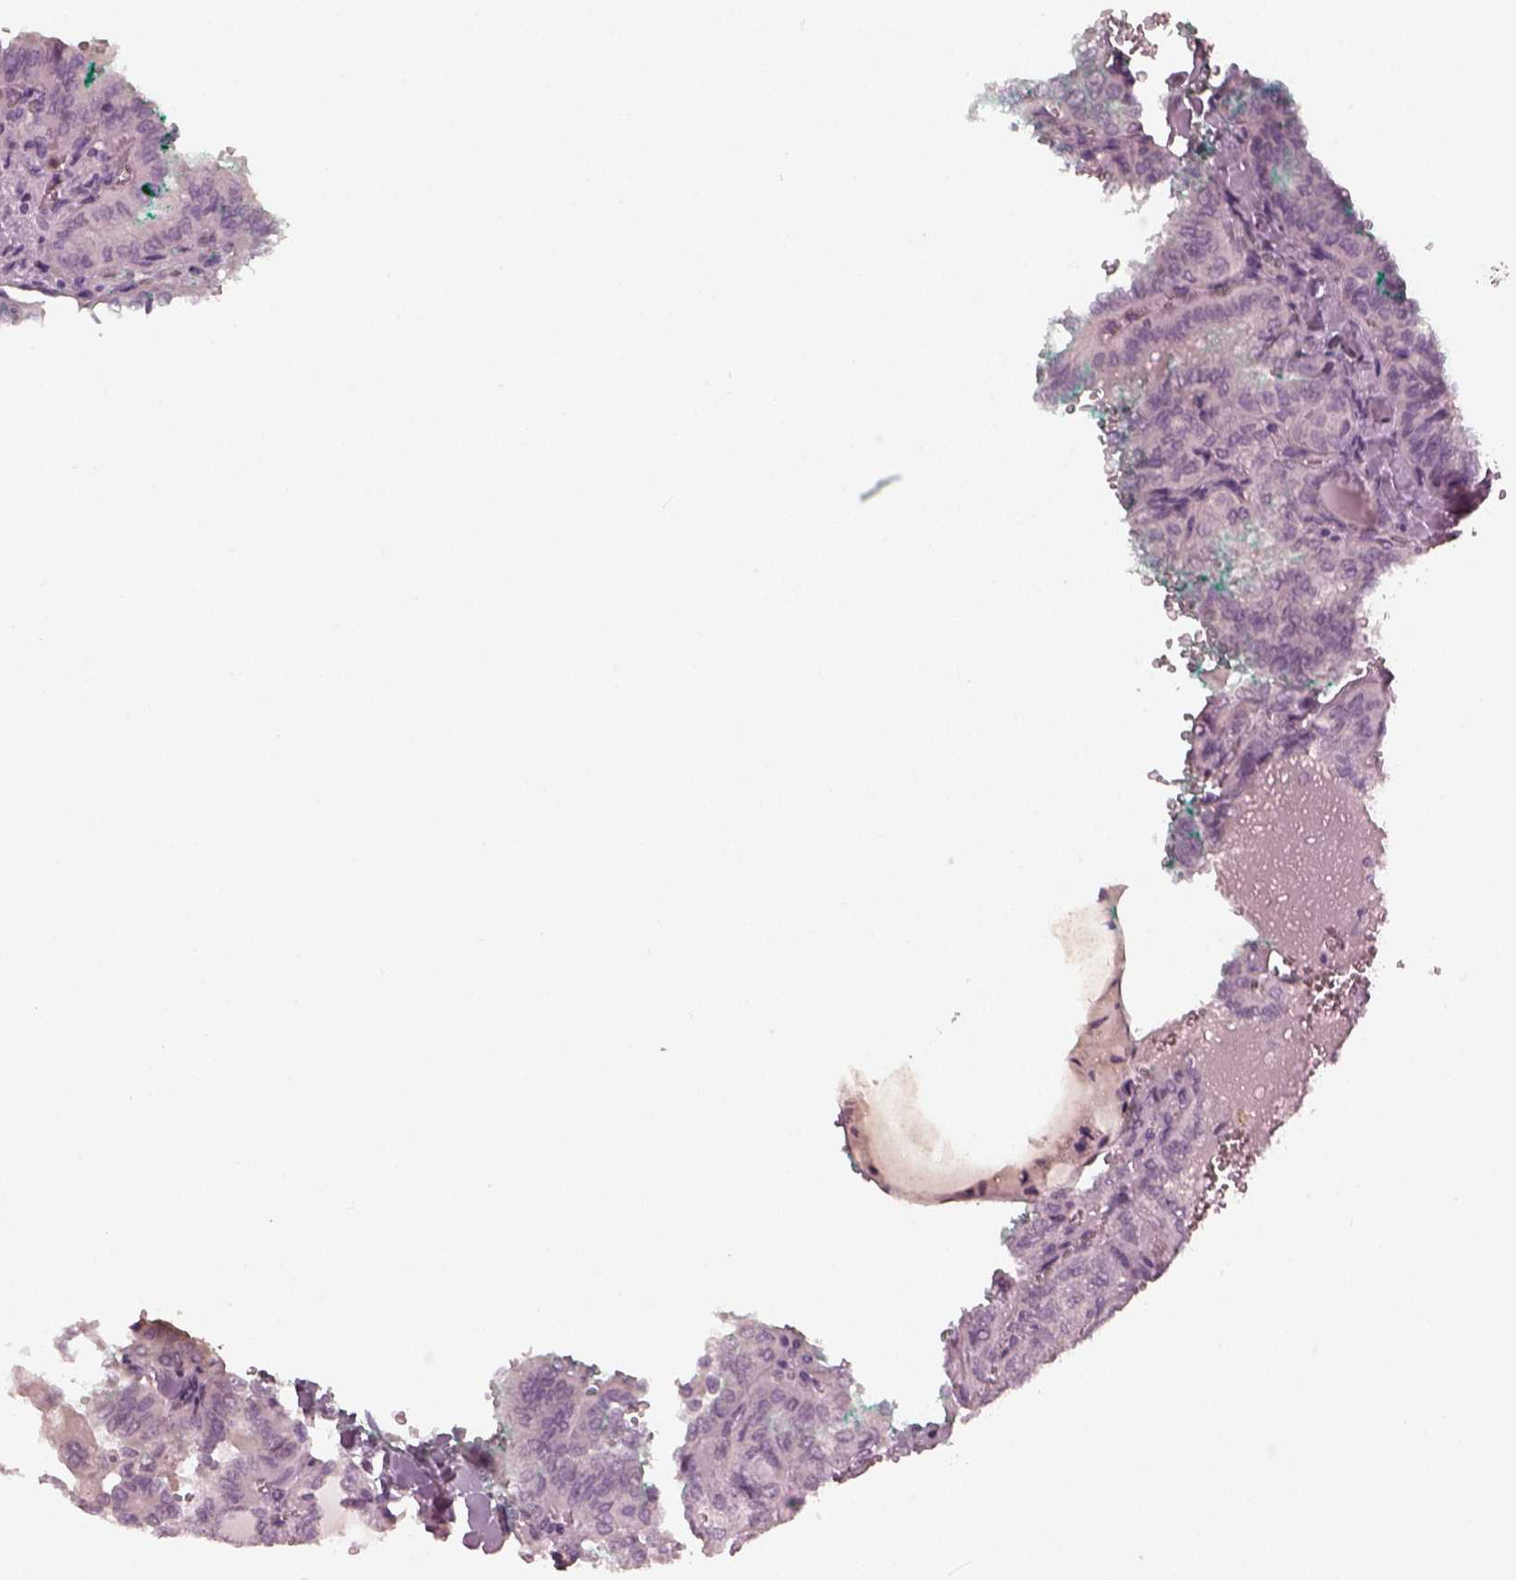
{"staining": {"intensity": "negative", "quantity": "none", "location": "none"}, "tissue": "thyroid cancer", "cell_type": "Tumor cells", "image_type": "cancer", "snomed": [{"axis": "morphology", "description": "Papillary adenocarcinoma, NOS"}, {"axis": "topography", "description": "Thyroid gland"}], "caption": "Micrograph shows no significant protein staining in tumor cells of thyroid cancer (papillary adenocarcinoma). (DAB (3,3'-diaminobenzidine) immunohistochemistry (IHC), high magnification).", "gene": "OPTC", "patient": {"sex": "female", "age": 41}}